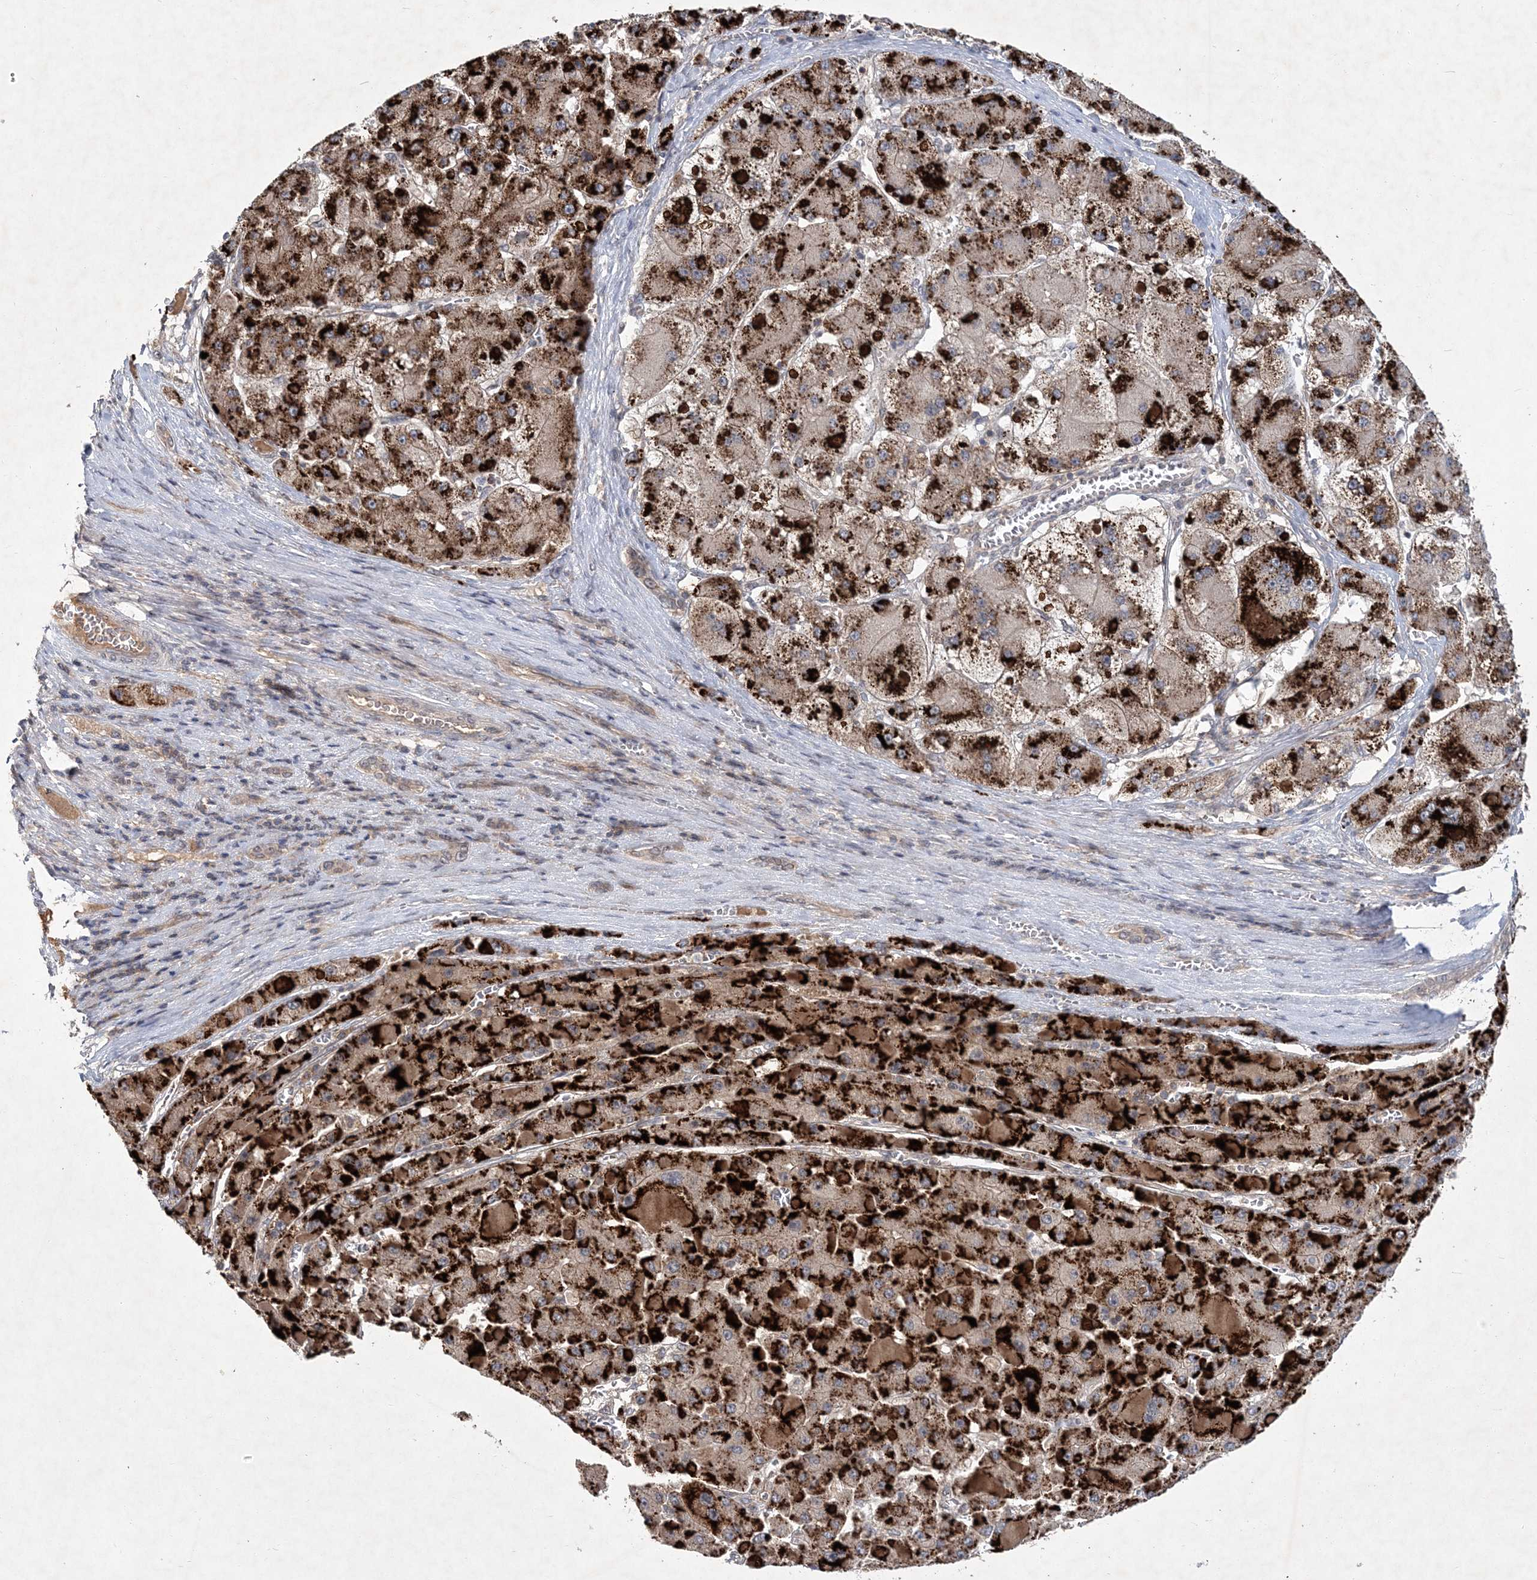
{"staining": {"intensity": "strong", "quantity": ">75%", "location": "cytoplasmic/membranous"}, "tissue": "liver cancer", "cell_type": "Tumor cells", "image_type": "cancer", "snomed": [{"axis": "morphology", "description": "Carcinoma, Hepatocellular, NOS"}, {"axis": "topography", "description": "Liver"}], "caption": "Liver cancer was stained to show a protein in brown. There is high levels of strong cytoplasmic/membranous expression in about >75% of tumor cells.", "gene": "RNF25", "patient": {"sex": "female", "age": 73}}